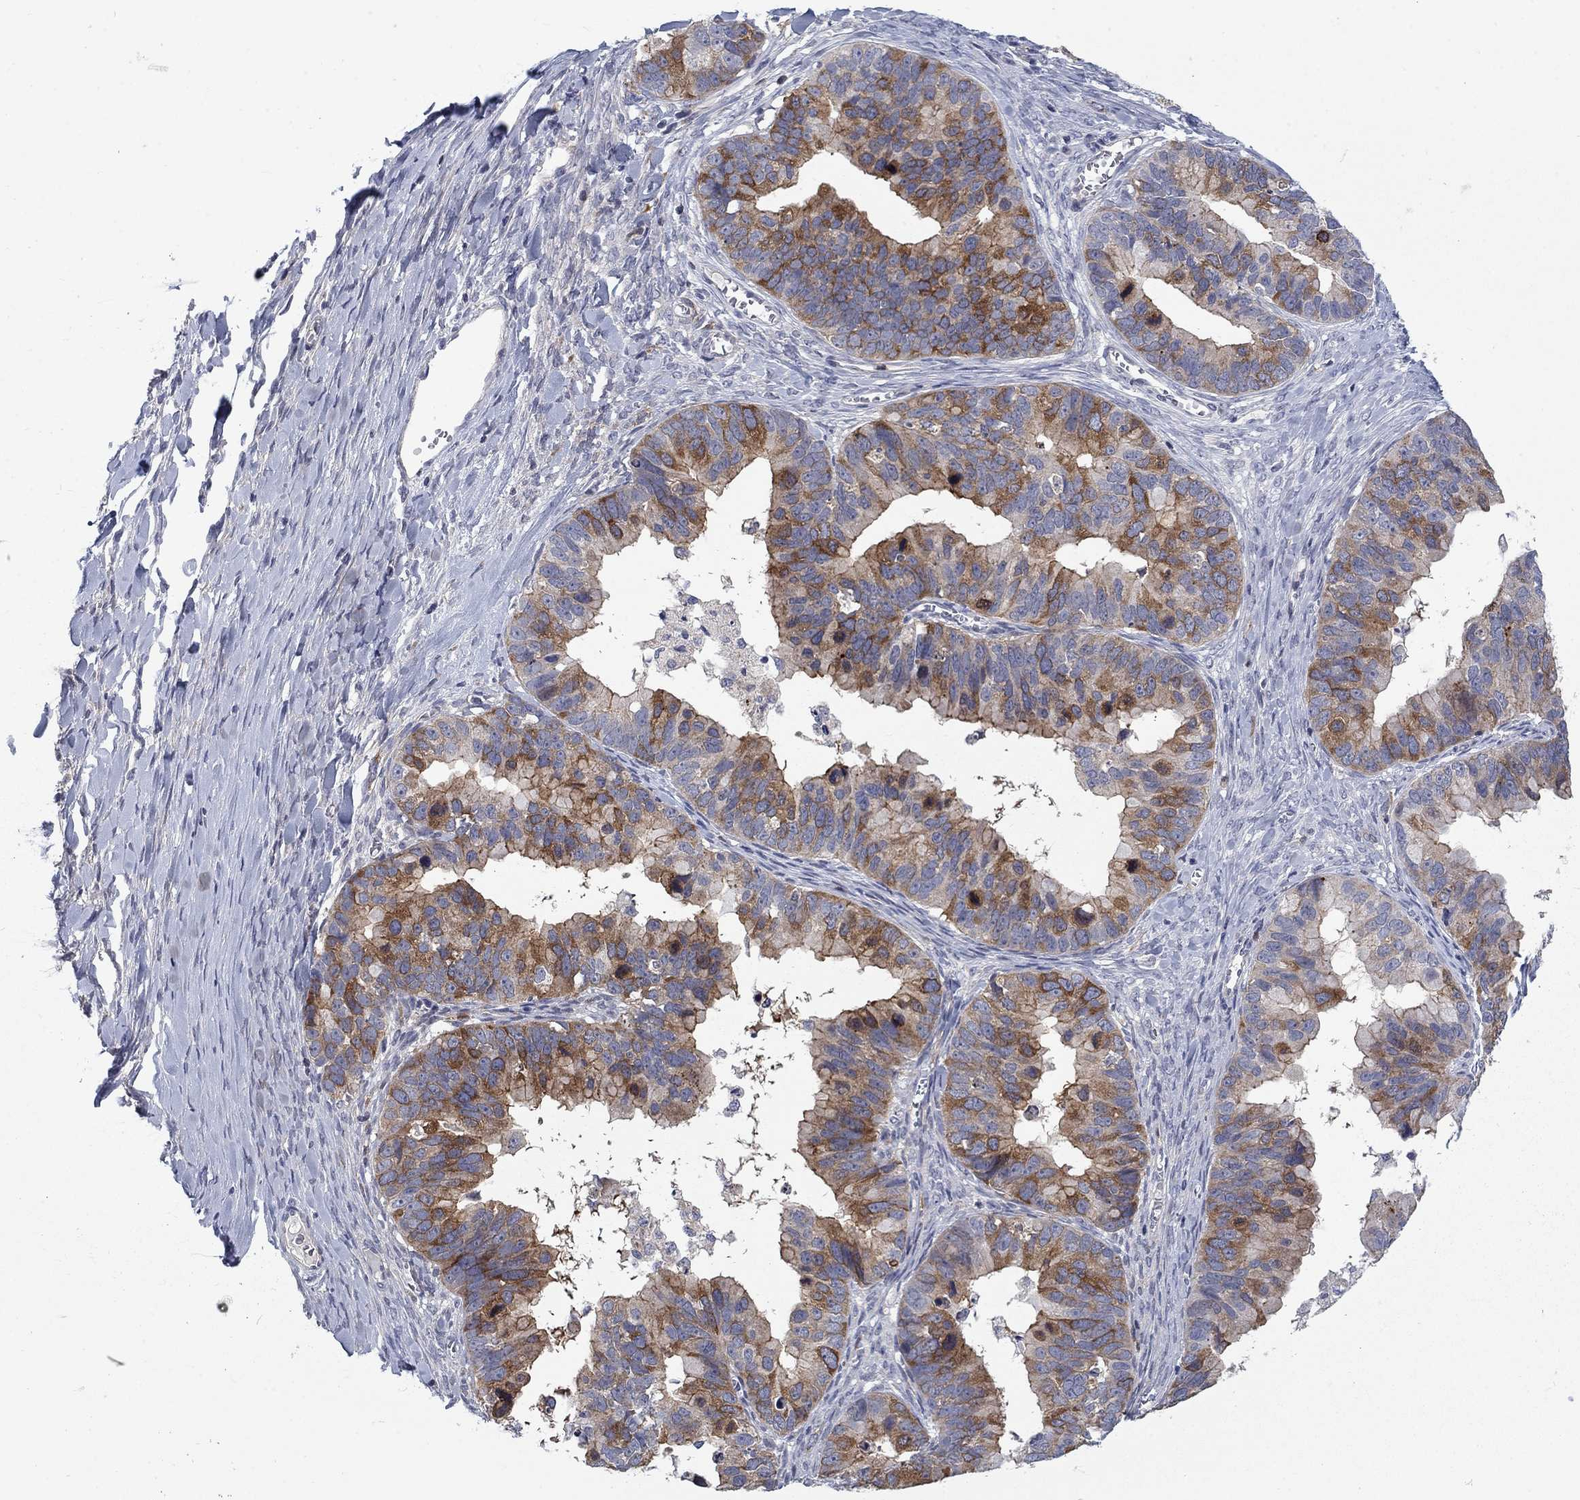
{"staining": {"intensity": "moderate", "quantity": "25%-75%", "location": "cytoplasmic/membranous"}, "tissue": "ovarian cancer", "cell_type": "Tumor cells", "image_type": "cancer", "snomed": [{"axis": "morphology", "description": "Cystadenocarcinoma, mucinous, NOS"}, {"axis": "topography", "description": "Ovary"}], "caption": "An IHC photomicrograph of tumor tissue is shown. Protein staining in brown shows moderate cytoplasmic/membranous positivity in mucinous cystadenocarcinoma (ovarian) within tumor cells.", "gene": "KIF15", "patient": {"sex": "female", "age": 76}}